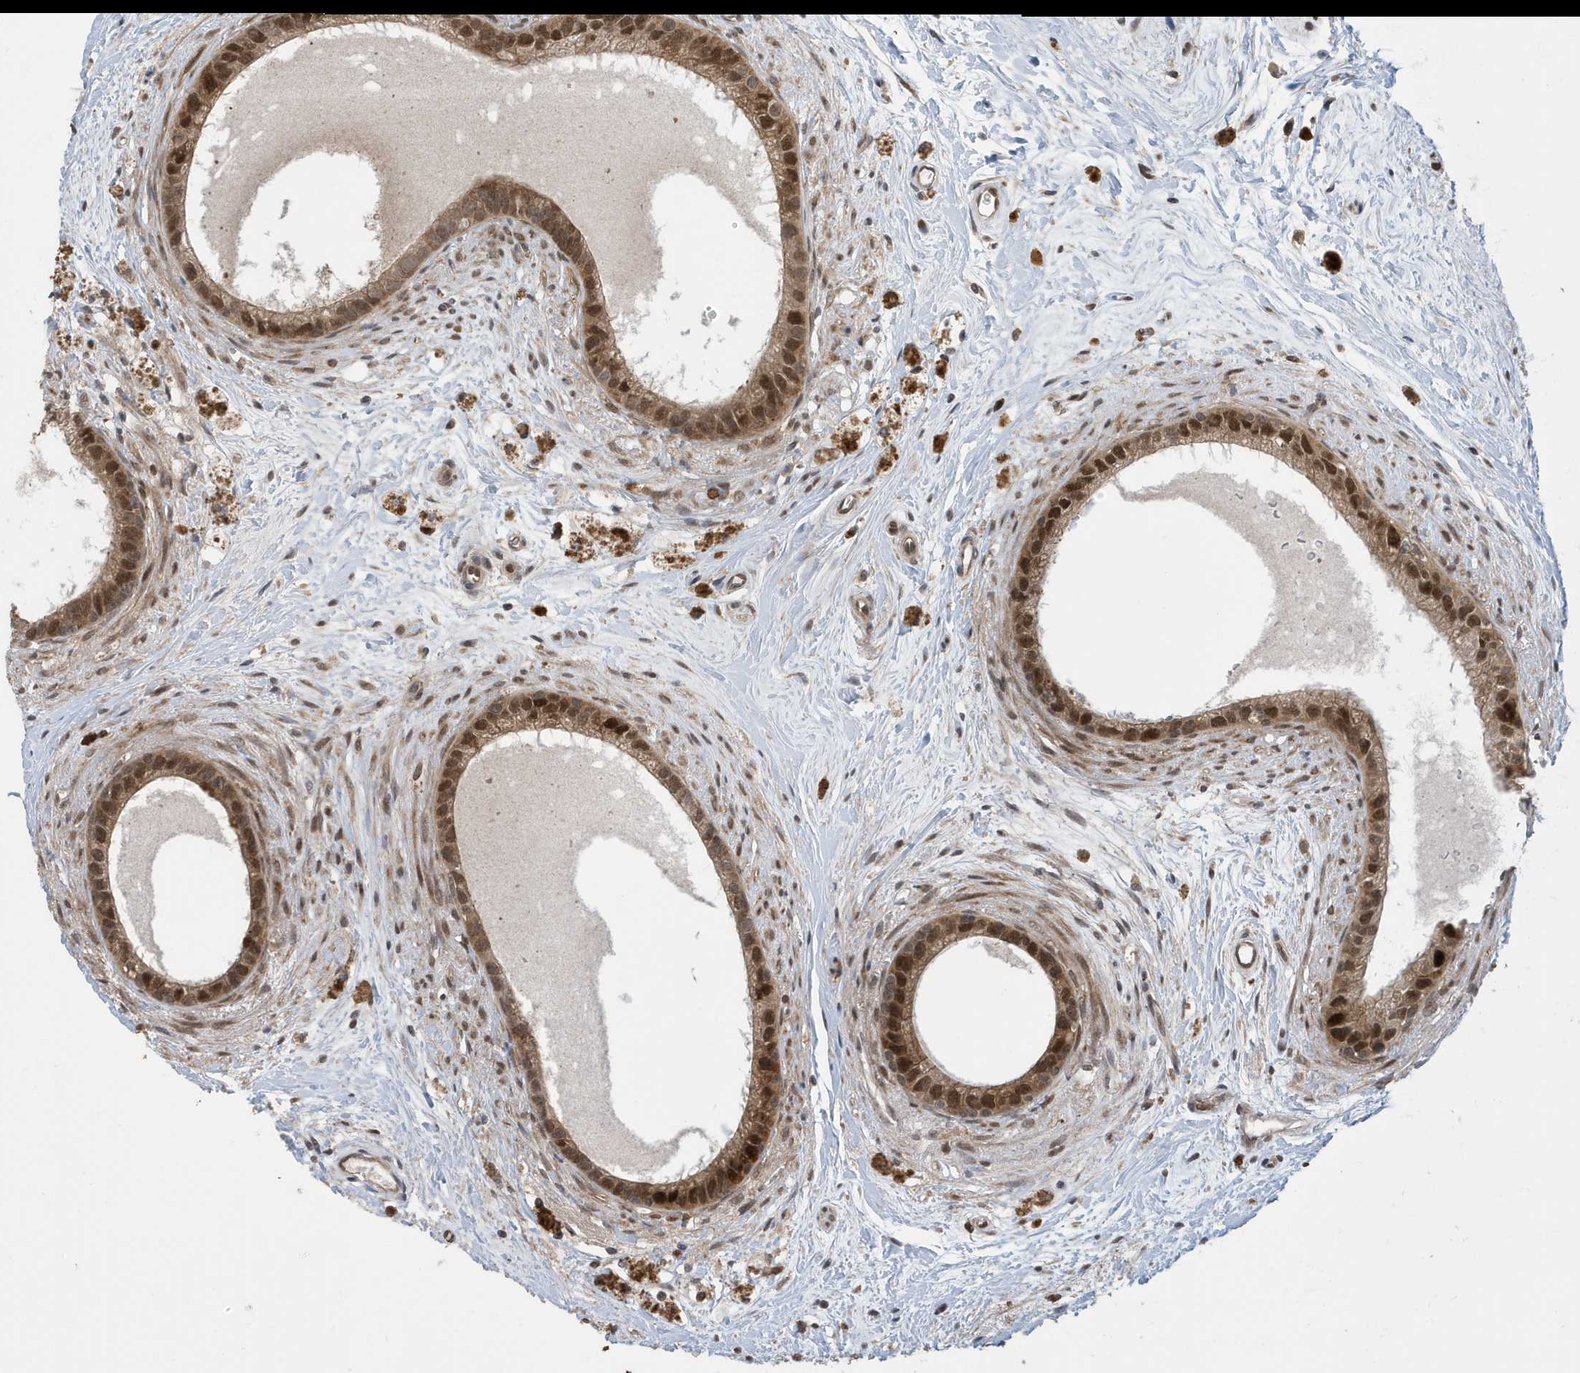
{"staining": {"intensity": "moderate", "quantity": ">75%", "location": "cytoplasmic/membranous,nuclear"}, "tissue": "epididymis", "cell_type": "Glandular cells", "image_type": "normal", "snomed": [{"axis": "morphology", "description": "Normal tissue, NOS"}, {"axis": "topography", "description": "Epididymis"}], "caption": "Immunohistochemistry (IHC) histopathology image of normal epididymis stained for a protein (brown), which exhibits medium levels of moderate cytoplasmic/membranous,nuclear expression in about >75% of glandular cells.", "gene": "UBQLN1", "patient": {"sex": "male", "age": 80}}